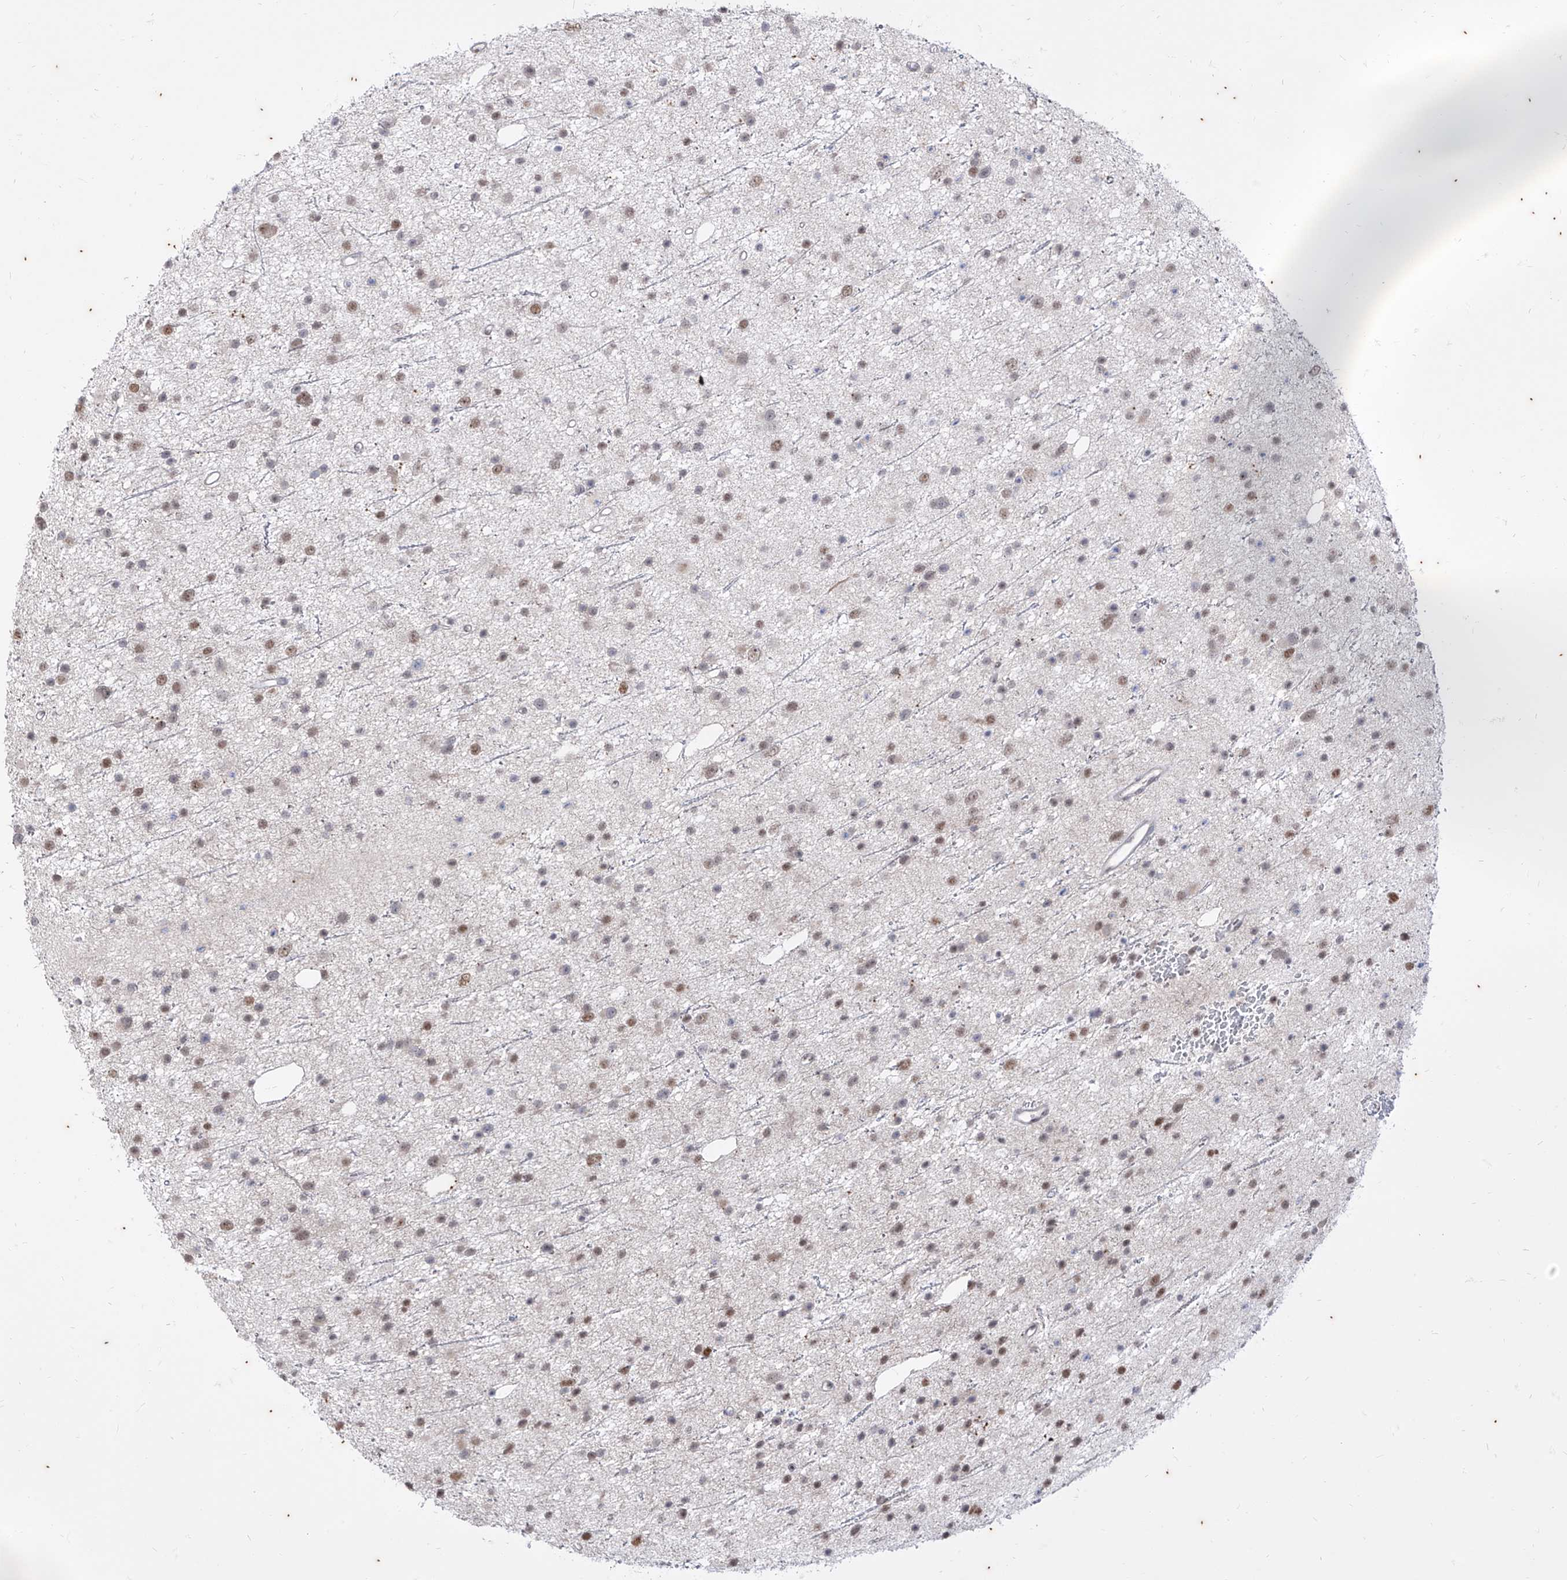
{"staining": {"intensity": "moderate", "quantity": "<25%", "location": "nuclear"}, "tissue": "glioma", "cell_type": "Tumor cells", "image_type": "cancer", "snomed": [{"axis": "morphology", "description": "Glioma, malignant, Low grade"}, {"axis": "topography", "description": "Cerebral cortex"}], "caption": "Protein expression analysis of low-grade glioma (malignant) reveals moderate nuclear staining in about <25% of tumor cells. (IHC, brightfield microscopy, high magnification).", "gene": "PHF20L1", "patient": {"sex": "female", "age": 39}}